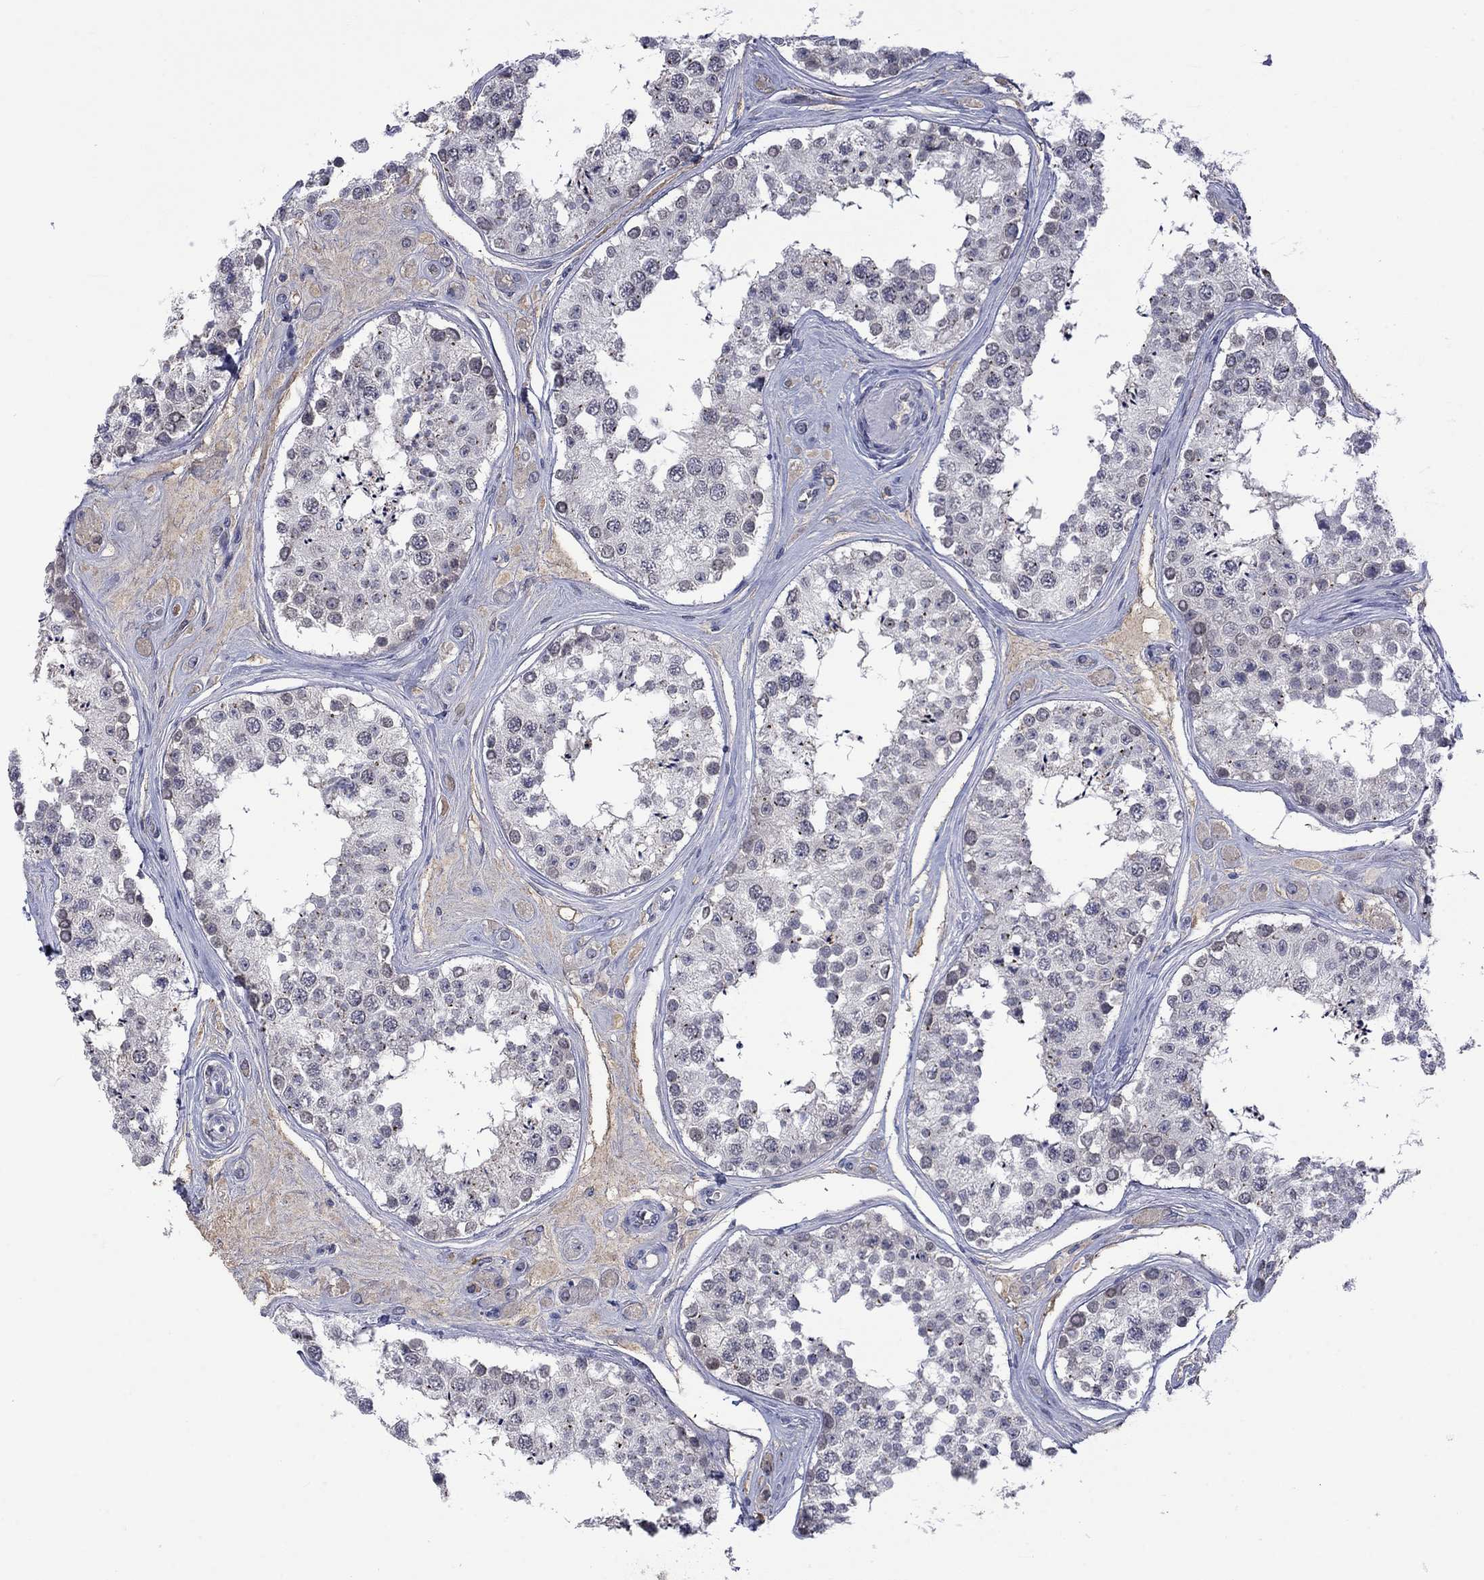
{"staining": {"intensity": "negative", "quantity": "none", "location": "none"}, "tissue": "testis", "cell_type": "Cells in seminiferous ducts", "image_type": "normal", "snomed": [{"axis": "morphology", "description": "Normal tissue, NOS"}, {"axis": "topography", "description": "Testis"}], "caption": "Immunohistochemistry of normal human testis demonstrates no staining in cells in seminiferous ducts.", "gene": "NSMF", "patient": {"sex": "male", "age": 25}}